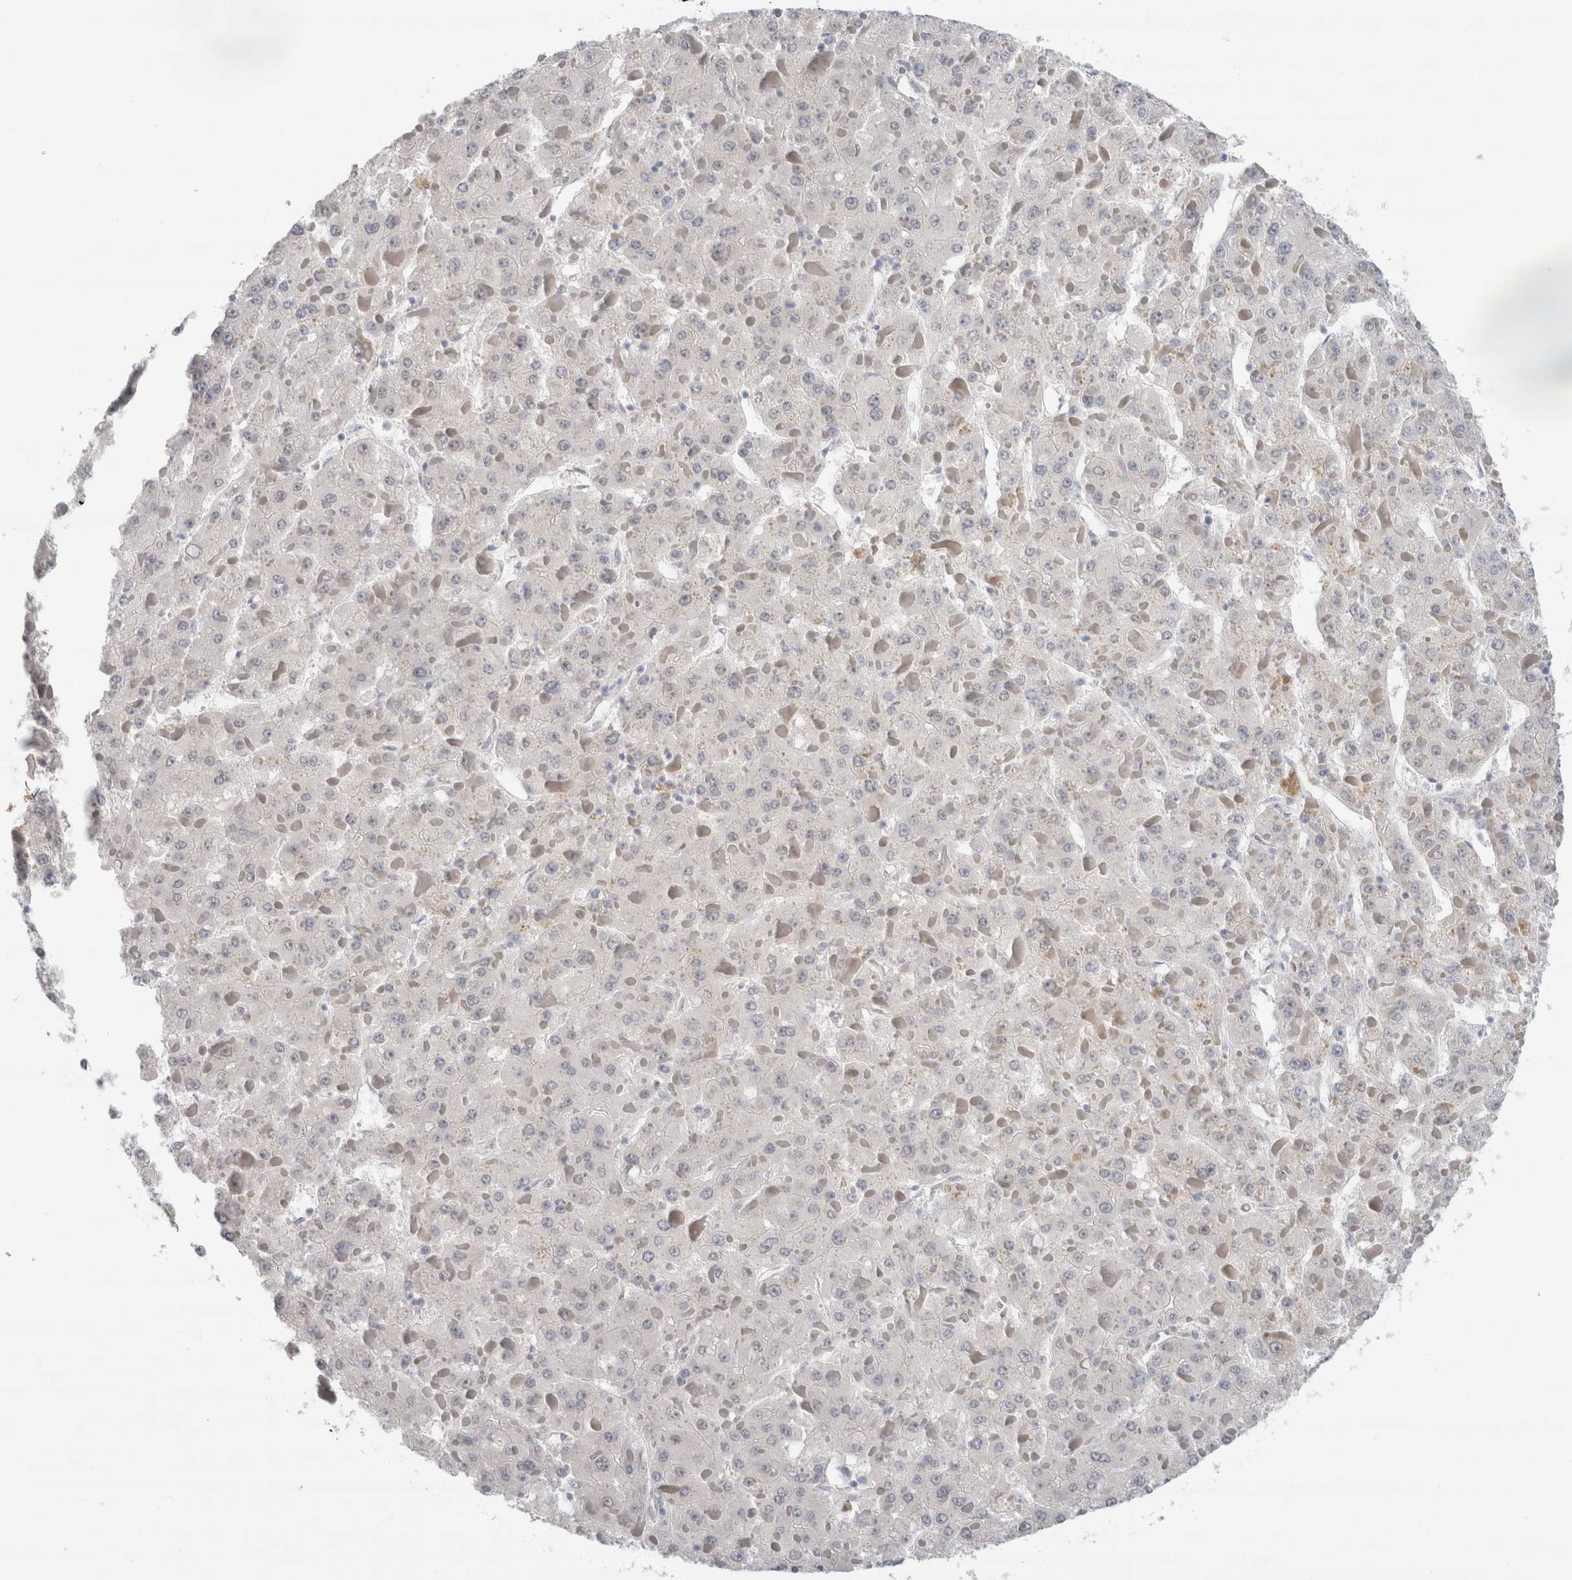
{"staining": {"intensity": "negative", "quantity": "none", "location": "none"}, "tissue": "liver cancer", "cell_type": "Tumor cells", "image_type": "cancer", "snomed": [{"axis": "morphology", "description": "Carcinoma, Hepatocellular, NOS"}, {"axis": "topography", "description": "Liver"}], "caption": "A high-resolution micrograph shows immunohistochemistry staining of liver cancer, which exhibits no significant staining in tumor cells.", "gene": "EIF4G3", "patient": {"sex": "female", "age": 73}}